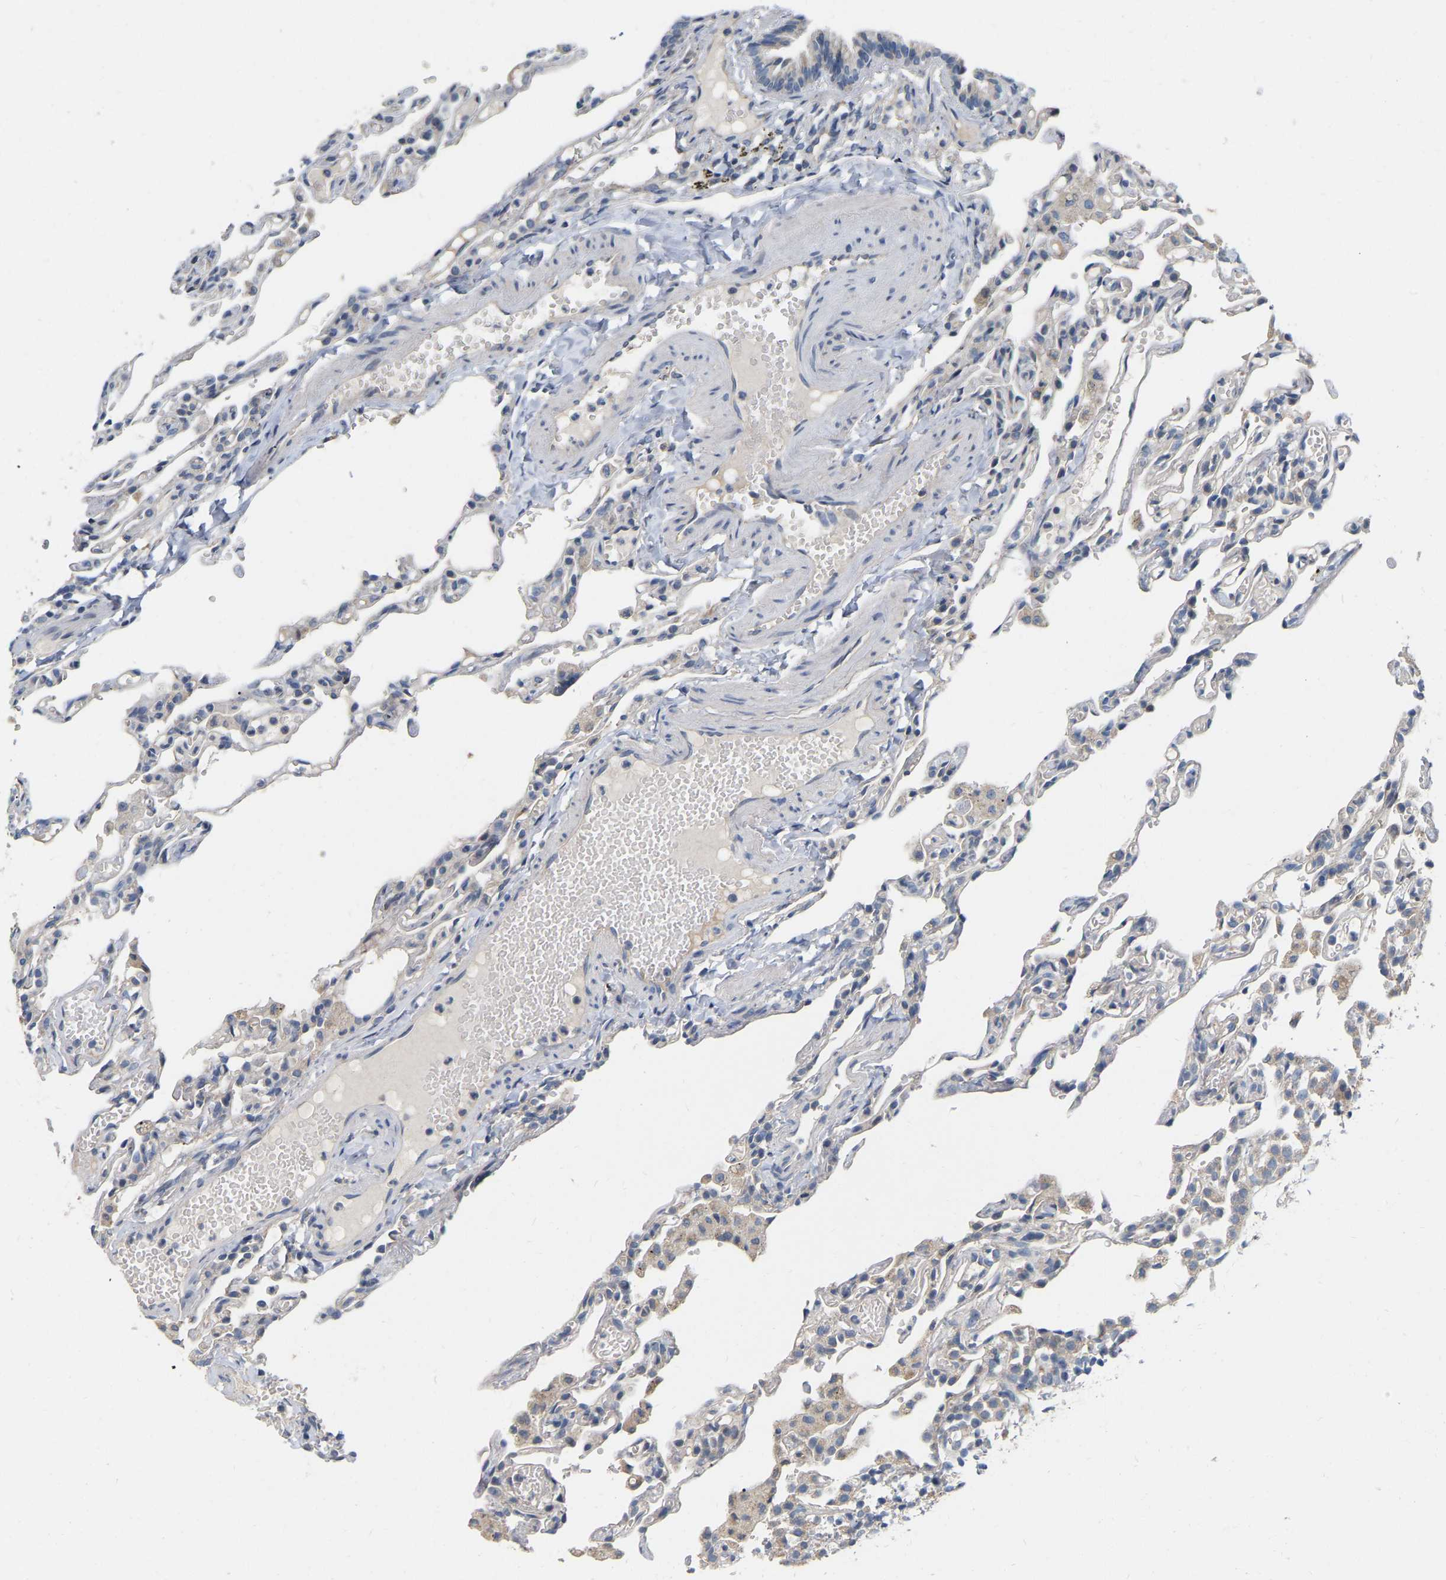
{"staining": {"intensity": "weak", "quantity": "<25%", "location": "cytoplasmic/membranous"}, "tissue": "lung", "cell_type": "Alveolar cells", "image_type": "normal", "snomed": [{"axis": "morphology", "description": "Normal tissue, NOS"}, {"axis": "topography", "description": "Lung"}], "caption": "Immunohistochemistry (IHC) micrograph of benign human lung stained for a protein (brown), which displays no staining in alveolar cells.", "gene": "SSH1", "patient": {"sex": "male", "age": 21}}